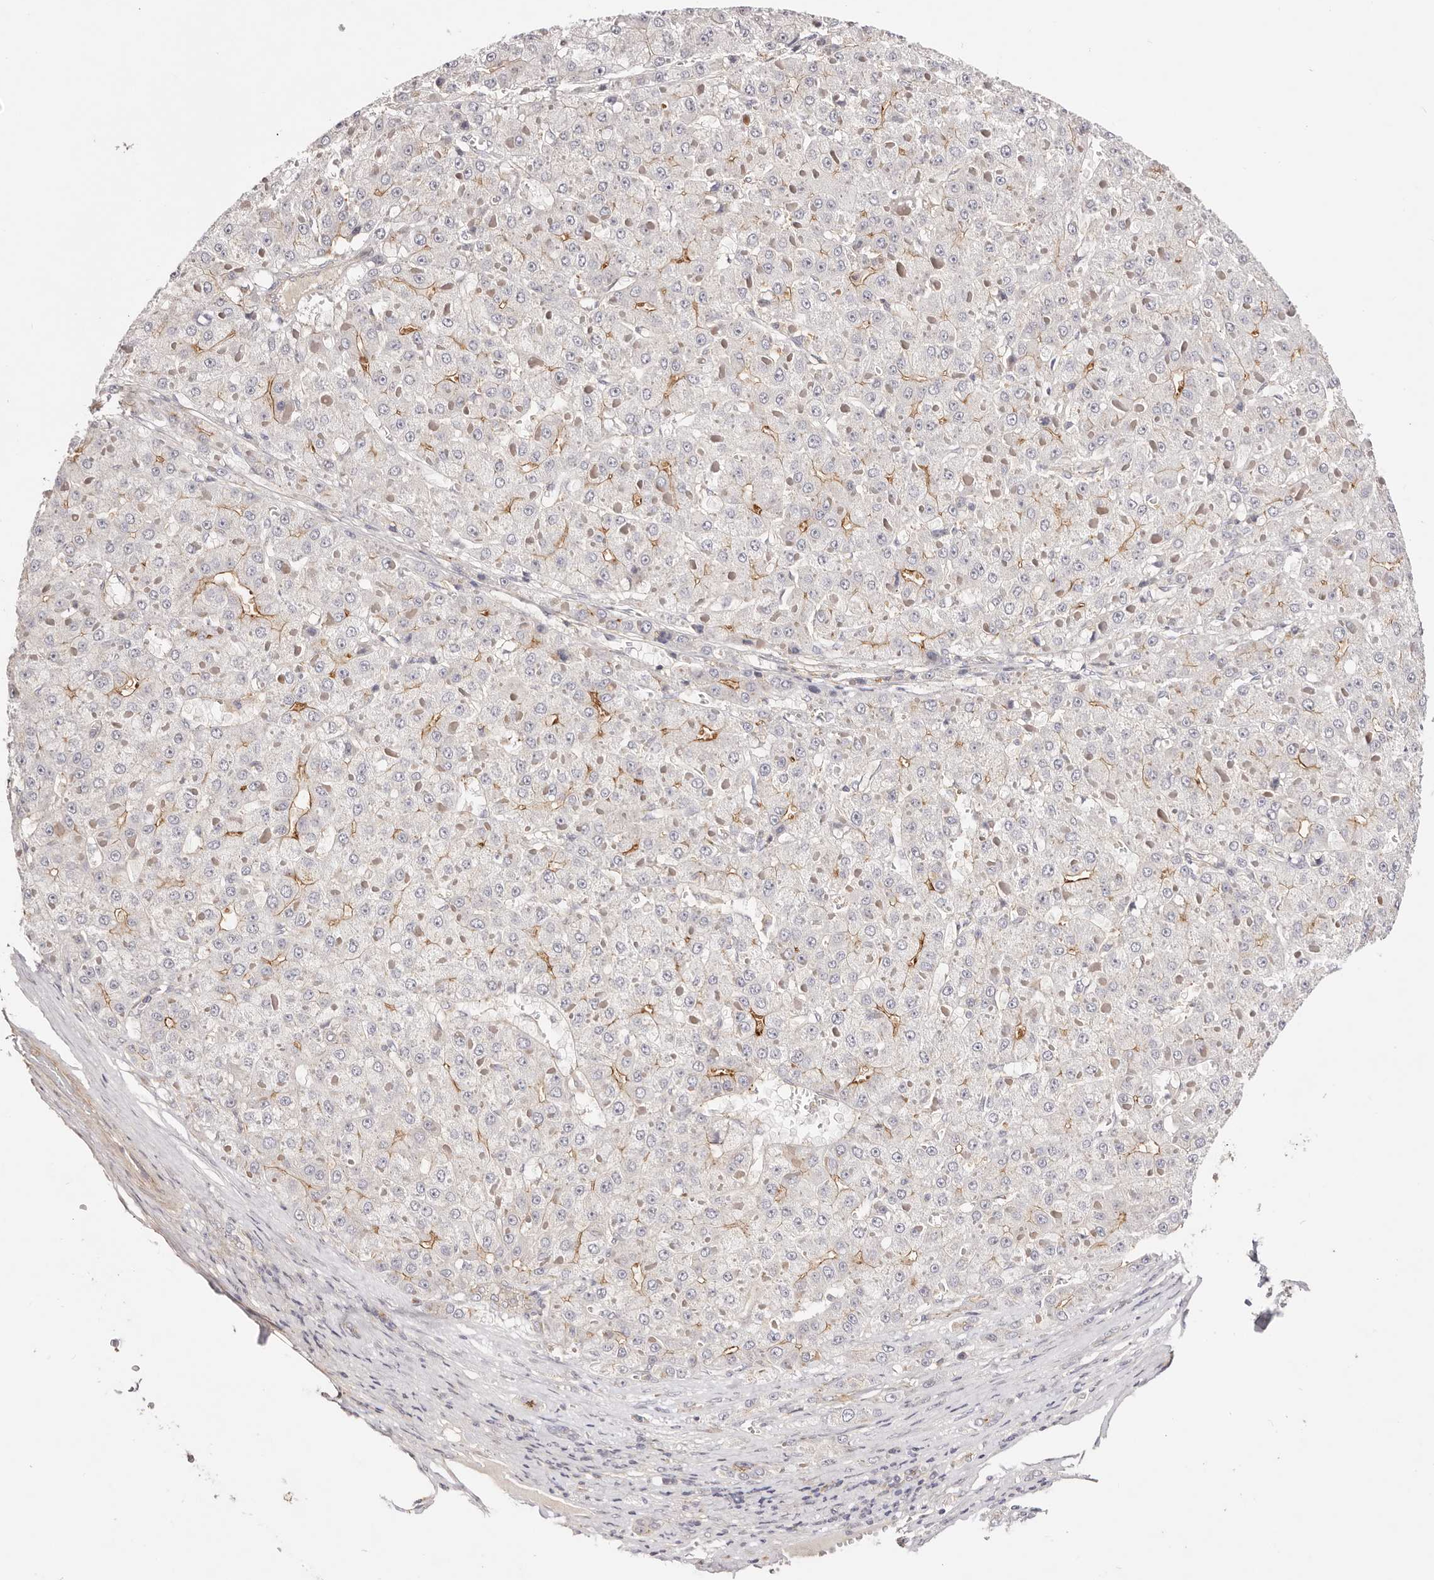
{"staining": {"intensity": "moderate", "quantity": "<25%", "location": "cytoplasmic/membranous"}, "tissue": "liver cancer", "cell_type": "Tumor cells", "image_type": "cancer", "snomed": [{"axis": "morphology", "description": "Carcinoma, Hepatocellular, NOS"}, {"axis": "topography", "description": "Liver"}], "caption": "This image displays IHC staining of human liver hepatocellular carcinoma, with low moderate cytoplasmic/membranous expression in about <25% of tumor cells.", "gene": "SLC35B2", "patient": {"sex": "female", "age": 73}}